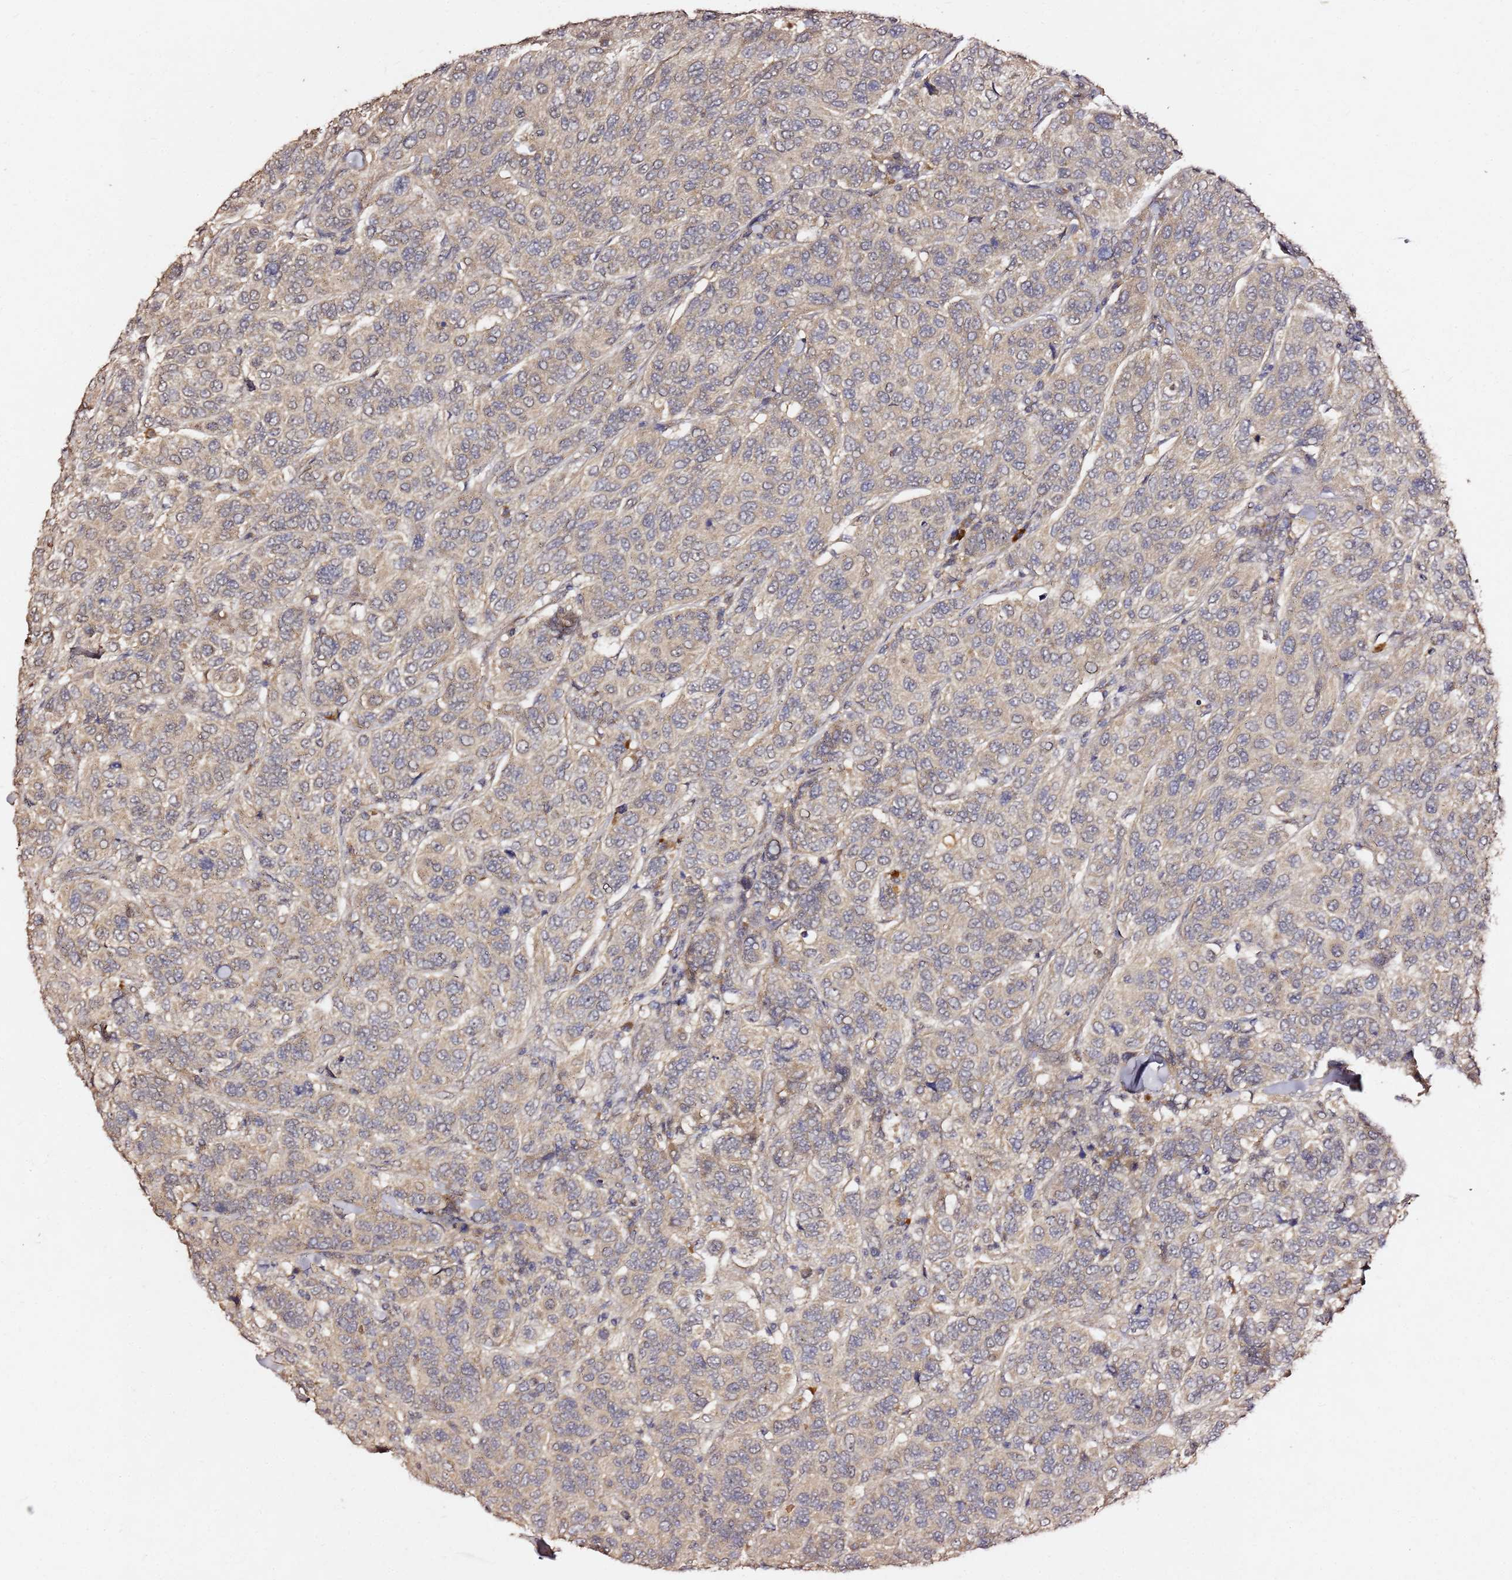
{"staining": {"intensity": "weak", "quantity": "<25%", "location": "cytoplasmic/membranous"}, "tissue": "breast cancer", "cell_type": "Tumor cells", "image_type": "cancer", "snomed": [{"axis": "morphology", "description": "Duct carcinoma"}, {"axis": "topography", "description": "Breast"}], "caption": "Protein analysis of breast cancer (intraductal carcinoma) exhibits no significant staining in tumor cells. (Stains: DAB (3,3'-diaminobenzidine) immunohistochemistry with hematoxylin counter stain, Microscopy: brightfield microscopy at high magnification).", "gene": "C6orf136", "patient": {"sex": "female", "age": 55}}